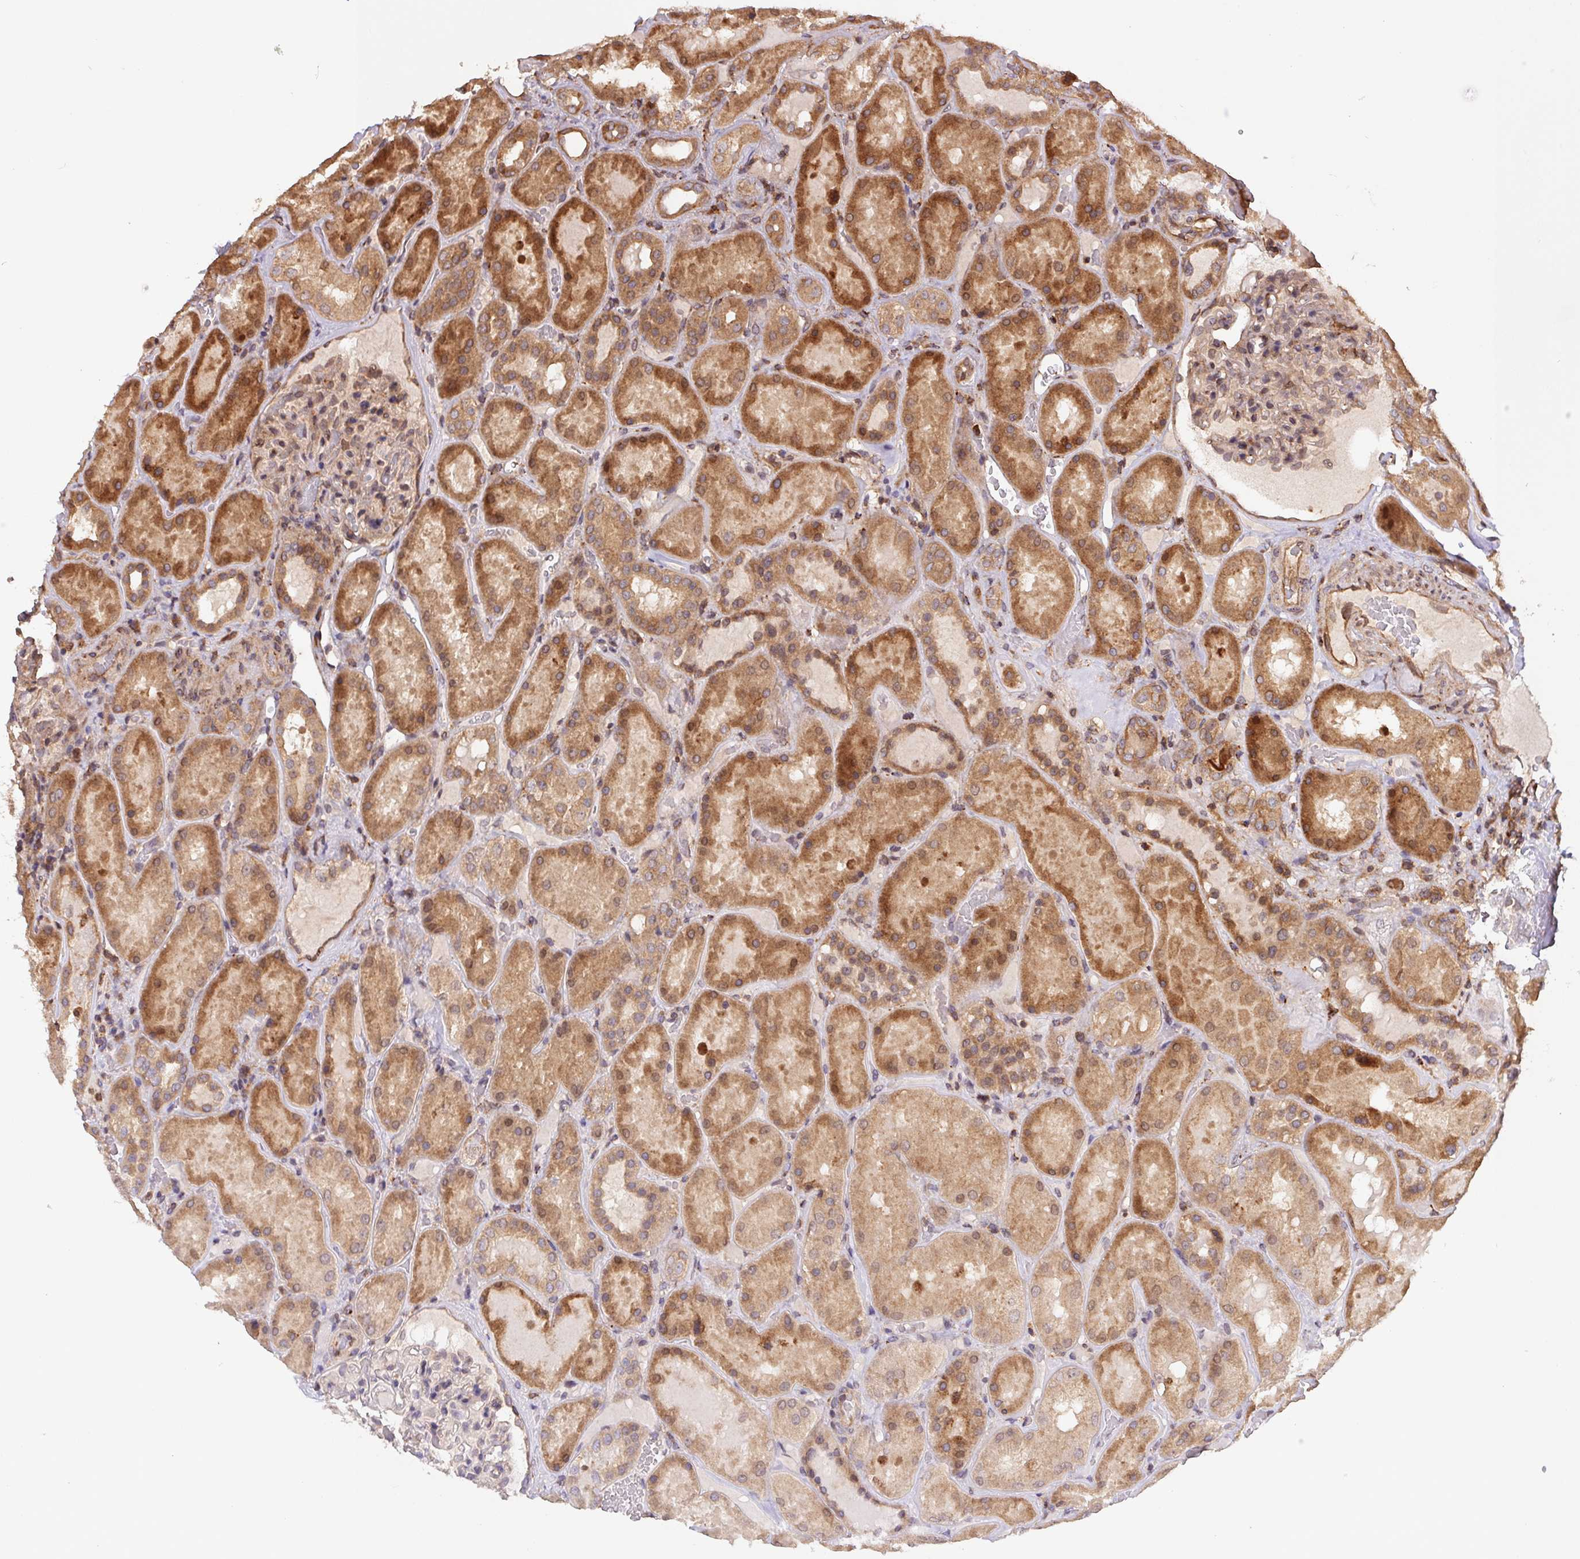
{"staining": {"intensity": "weak", "quantity": "25%-75%", "location": "cytoplasmic/membranous"}, "tissue": "kidney", "cell_type": "Cells in glomeruli", "image_type": "normal", "snomed": [{"axis": "morphology", "description": "Normal tissue, NOS"}, {"axis": "topography", "description": "Kidney"}], "caption": "The image demonstrates staining of normal kidney, revealing weak cytoplasmic/membranous protein expression (brown color) within cells in glomeruli.", "gene": "MEX3D", "patient": {"sex": "male", "age": 73}}